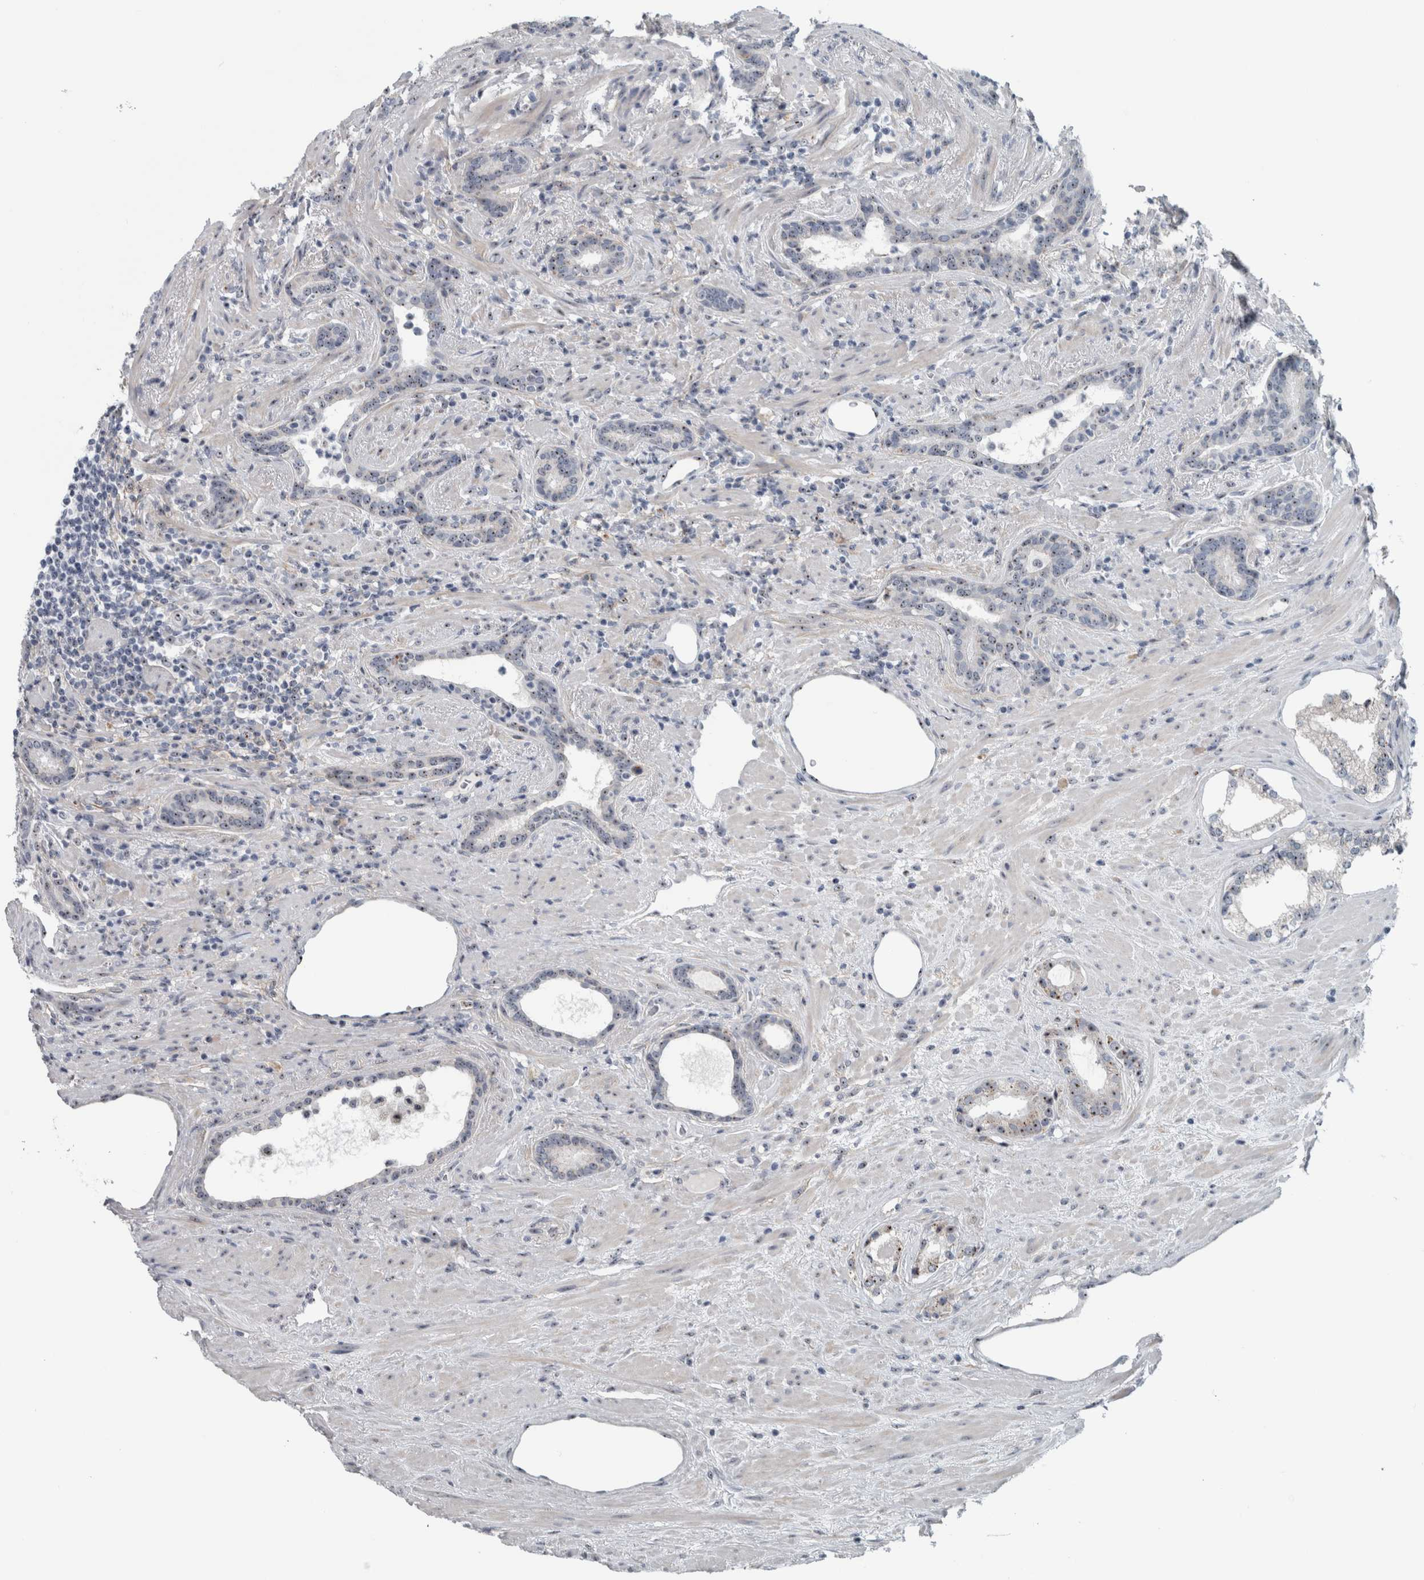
{"staining": {"intensity": "moderate", "quantity": "25%-75%", "location": "nuclear"}, "tissue": "prostate cancer", "cell_type": "Tumor cells", "image_type": "cancer", "snomed": [{"axis": "morphology", "description": "Adenocarcinoma, High grade"}, {"axis": "topography", "description": "Prostate"}], "caption": "Immunohistochemistry staining of high-grade adenocarcinoma (prostate), which demonstrates medium levels of moderate nuclear positivity in about 25%-75% of tumor cells indicating moderate nuclear protein expression. The staining was performed using DAB (3,3'-diaminobenzidine) (brown) for protein detection and nuclei were counterstained in hematoxylin (blue).", "gene": "UTP6", "patient": {"sex": "male", "age": 71}}